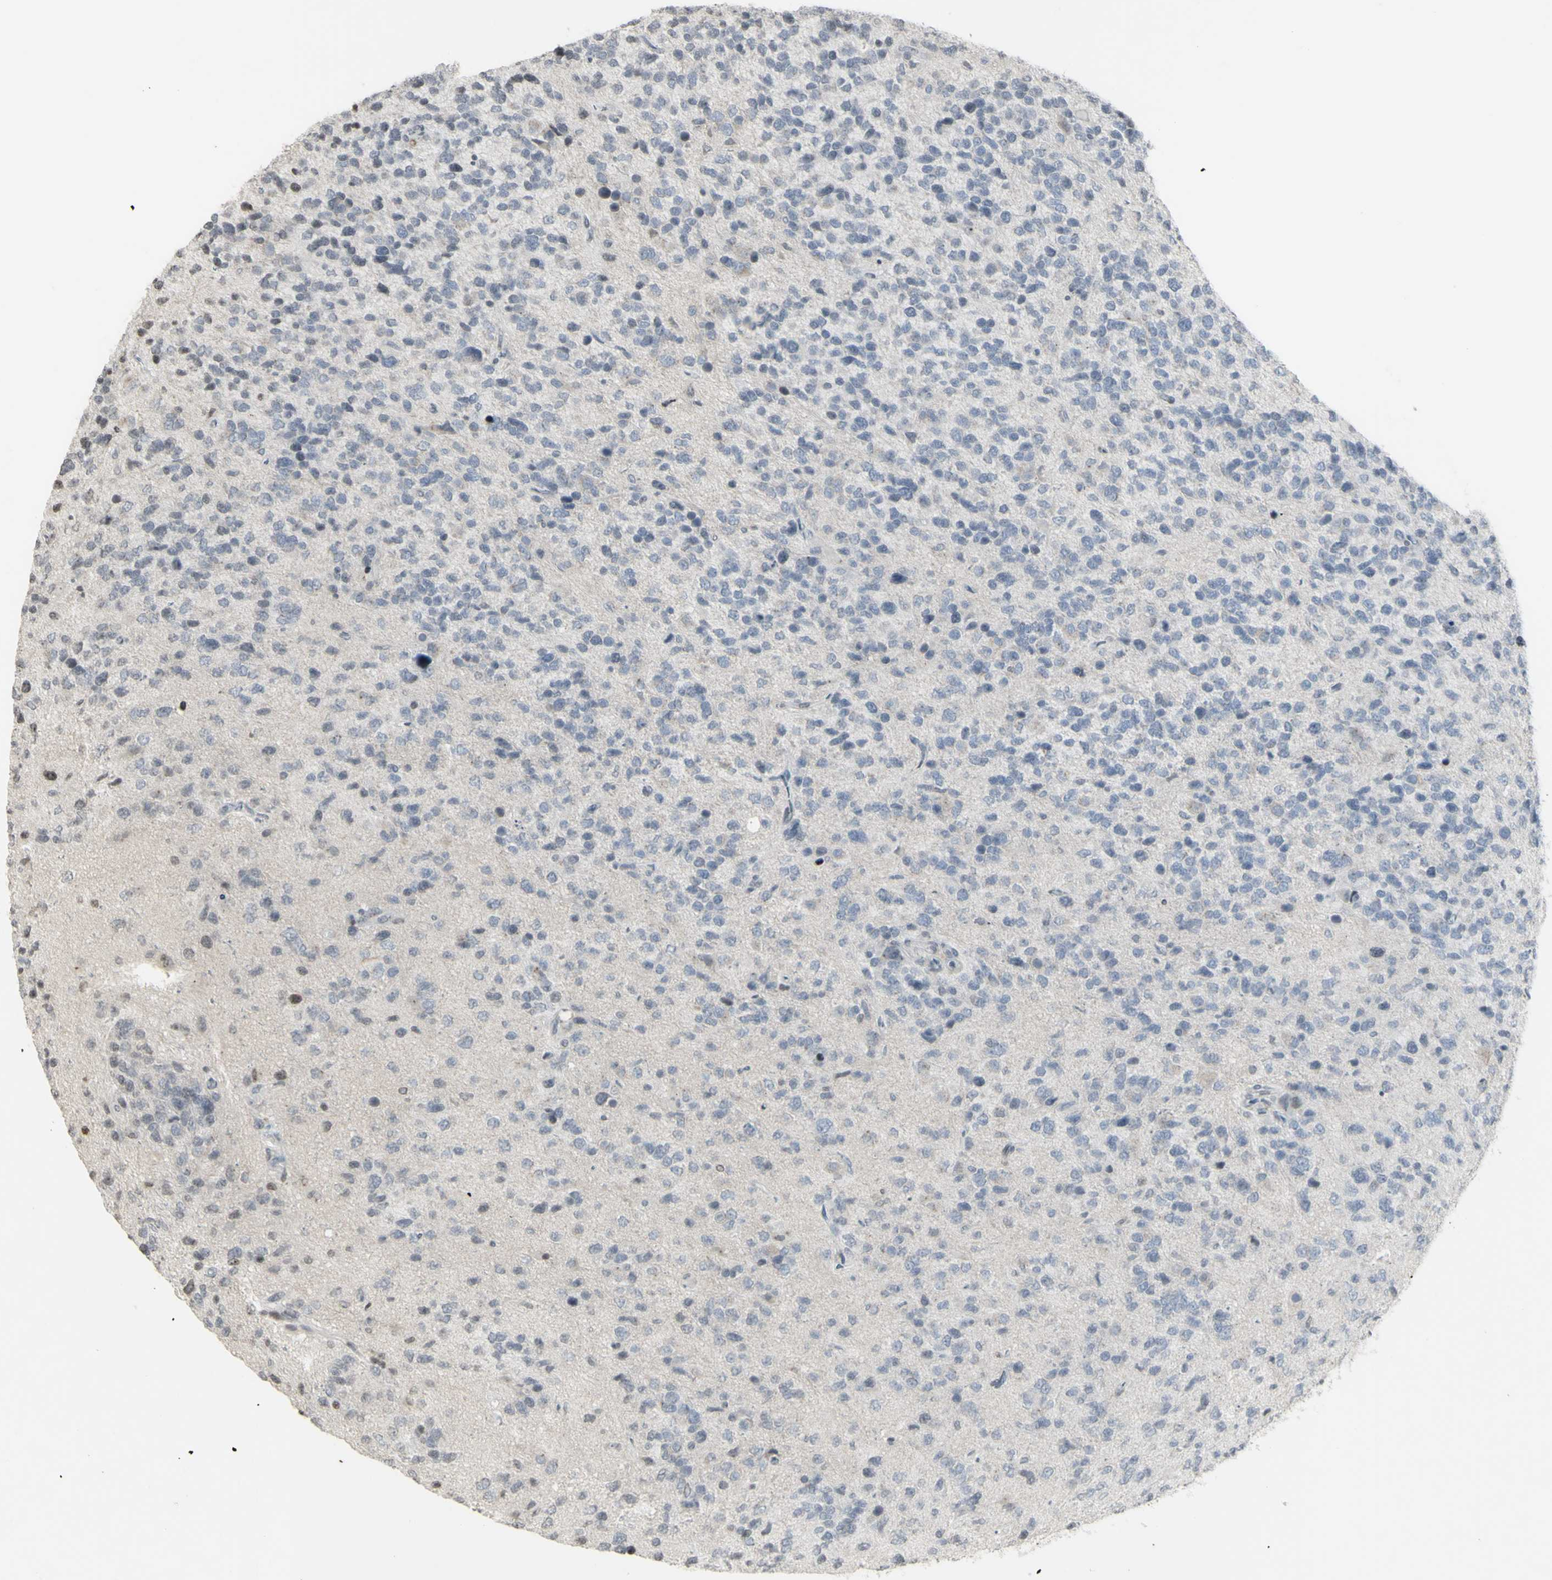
{"staining": {"intensity": "negative", "quantity": "none", "location": "none"}, "tissue": "glioma", "cell_type": "Tumor cells", "image_type": "cancer", "snomed": [{"axis": "morphology", "description": "Glioma, malignant, High grade"}, {"axis": "topography", "description": "Brain"}], "caption": "Tumor cells show no significant staining in glioma. (Brightfield microscopy of DAB (3,3'-diaminobenzidine) immunohistochemistry (IHC) at high magnification).", "gene": "MUC5AC", "patient": {"sex": "female", "age": 58}}